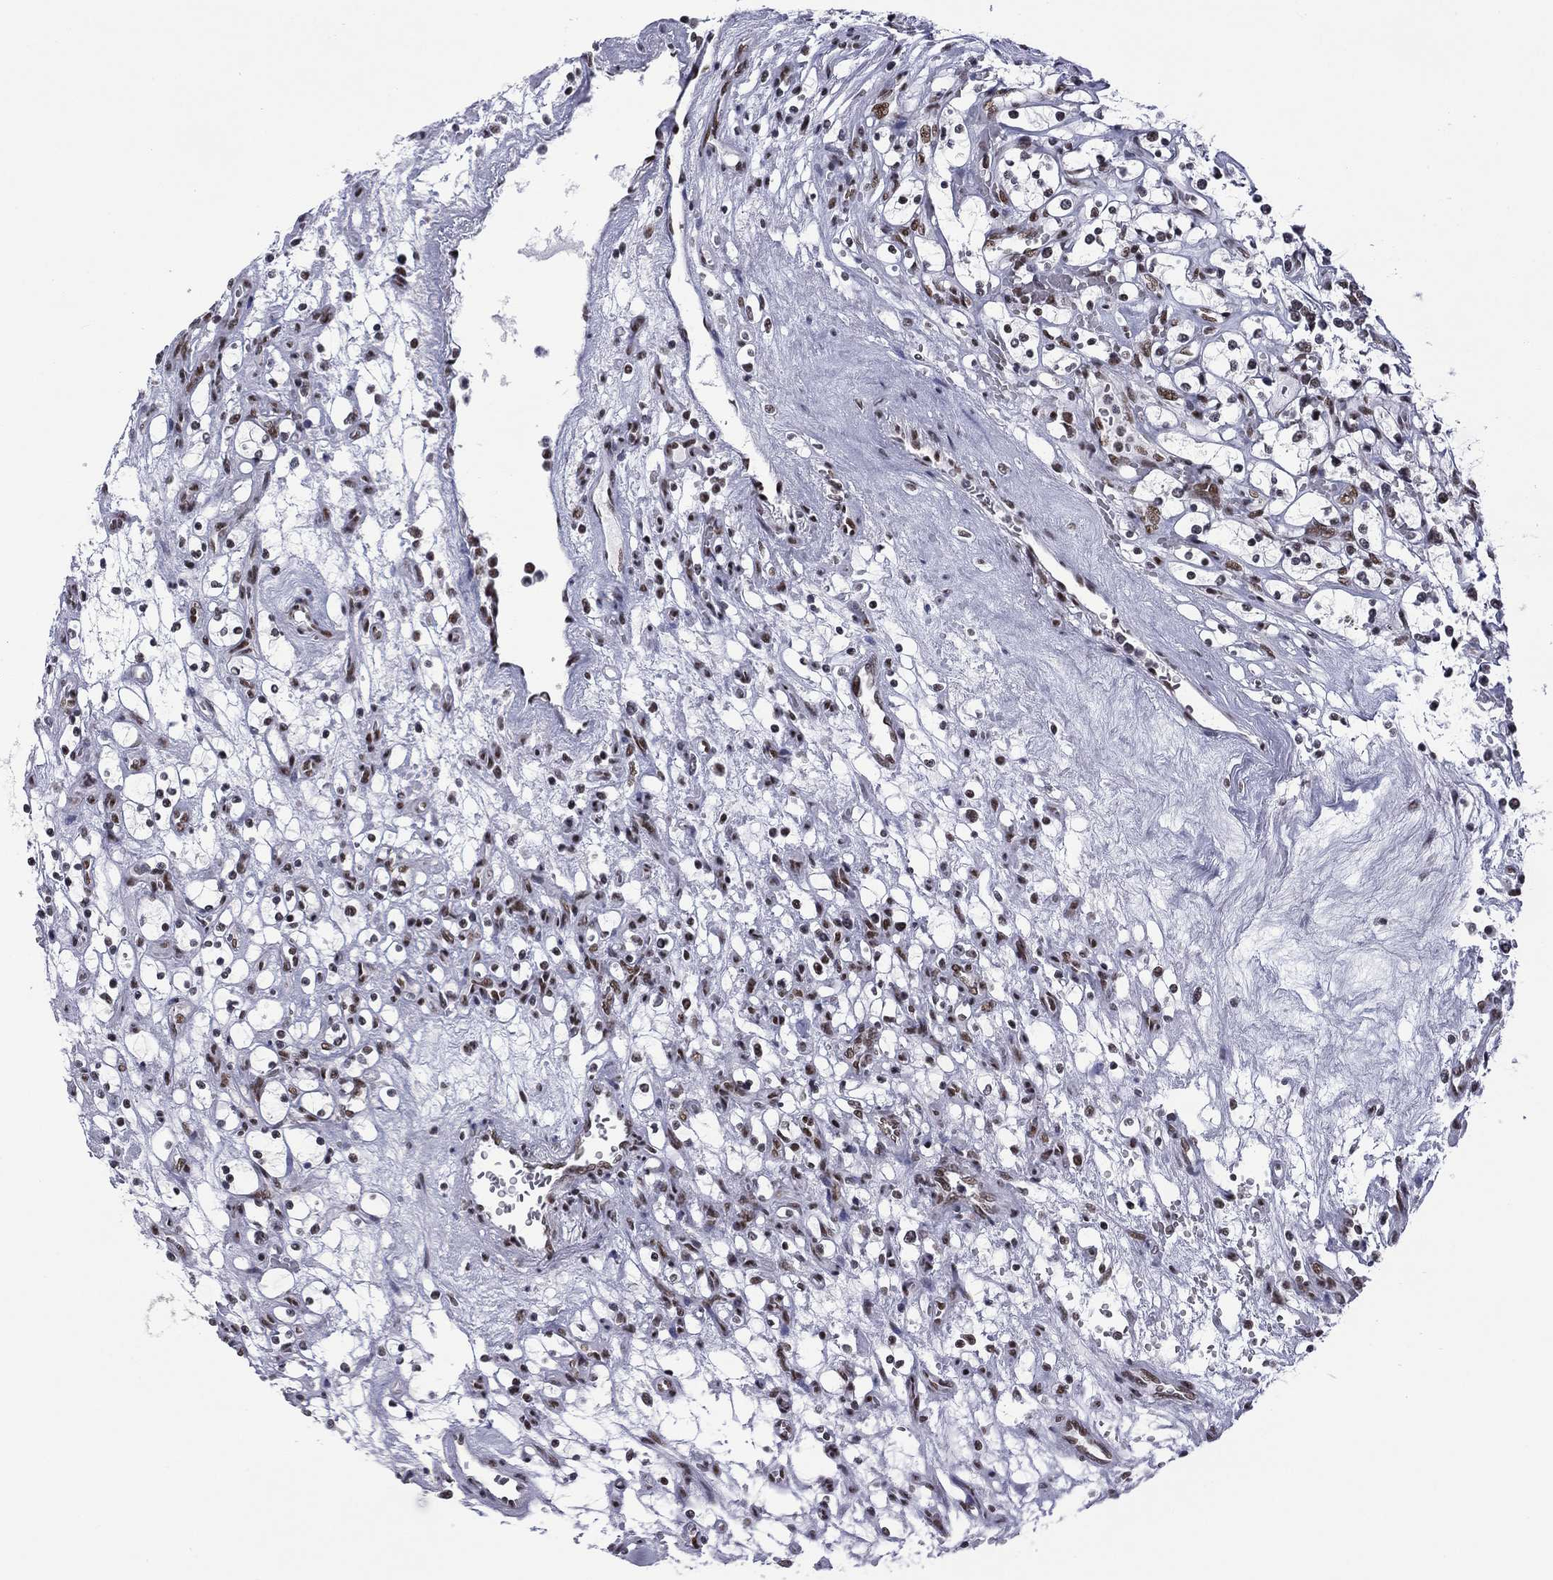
{"staining": {"intensity": "moderate", "quantity": ">75%", "location": "nuclear"}, "tissue": "renal cancer", "cell_type": "Tumor cells", "image_type": "cancer", "snomed": [{"axis": "morphology", "description": "Adenocarcinoma, NOS"}, {"axis": "topography", "description": "Kidney"}], "caption": "DAB (3,3'-diaminobenzidine) immunohistochemical staining of human renal cancer (adenocarcinoma) shows moderate nuclear protein expression in about >75% of tumor cells.", "gene": "ETV5", "patient": {"sex": "female", "age": 69}}